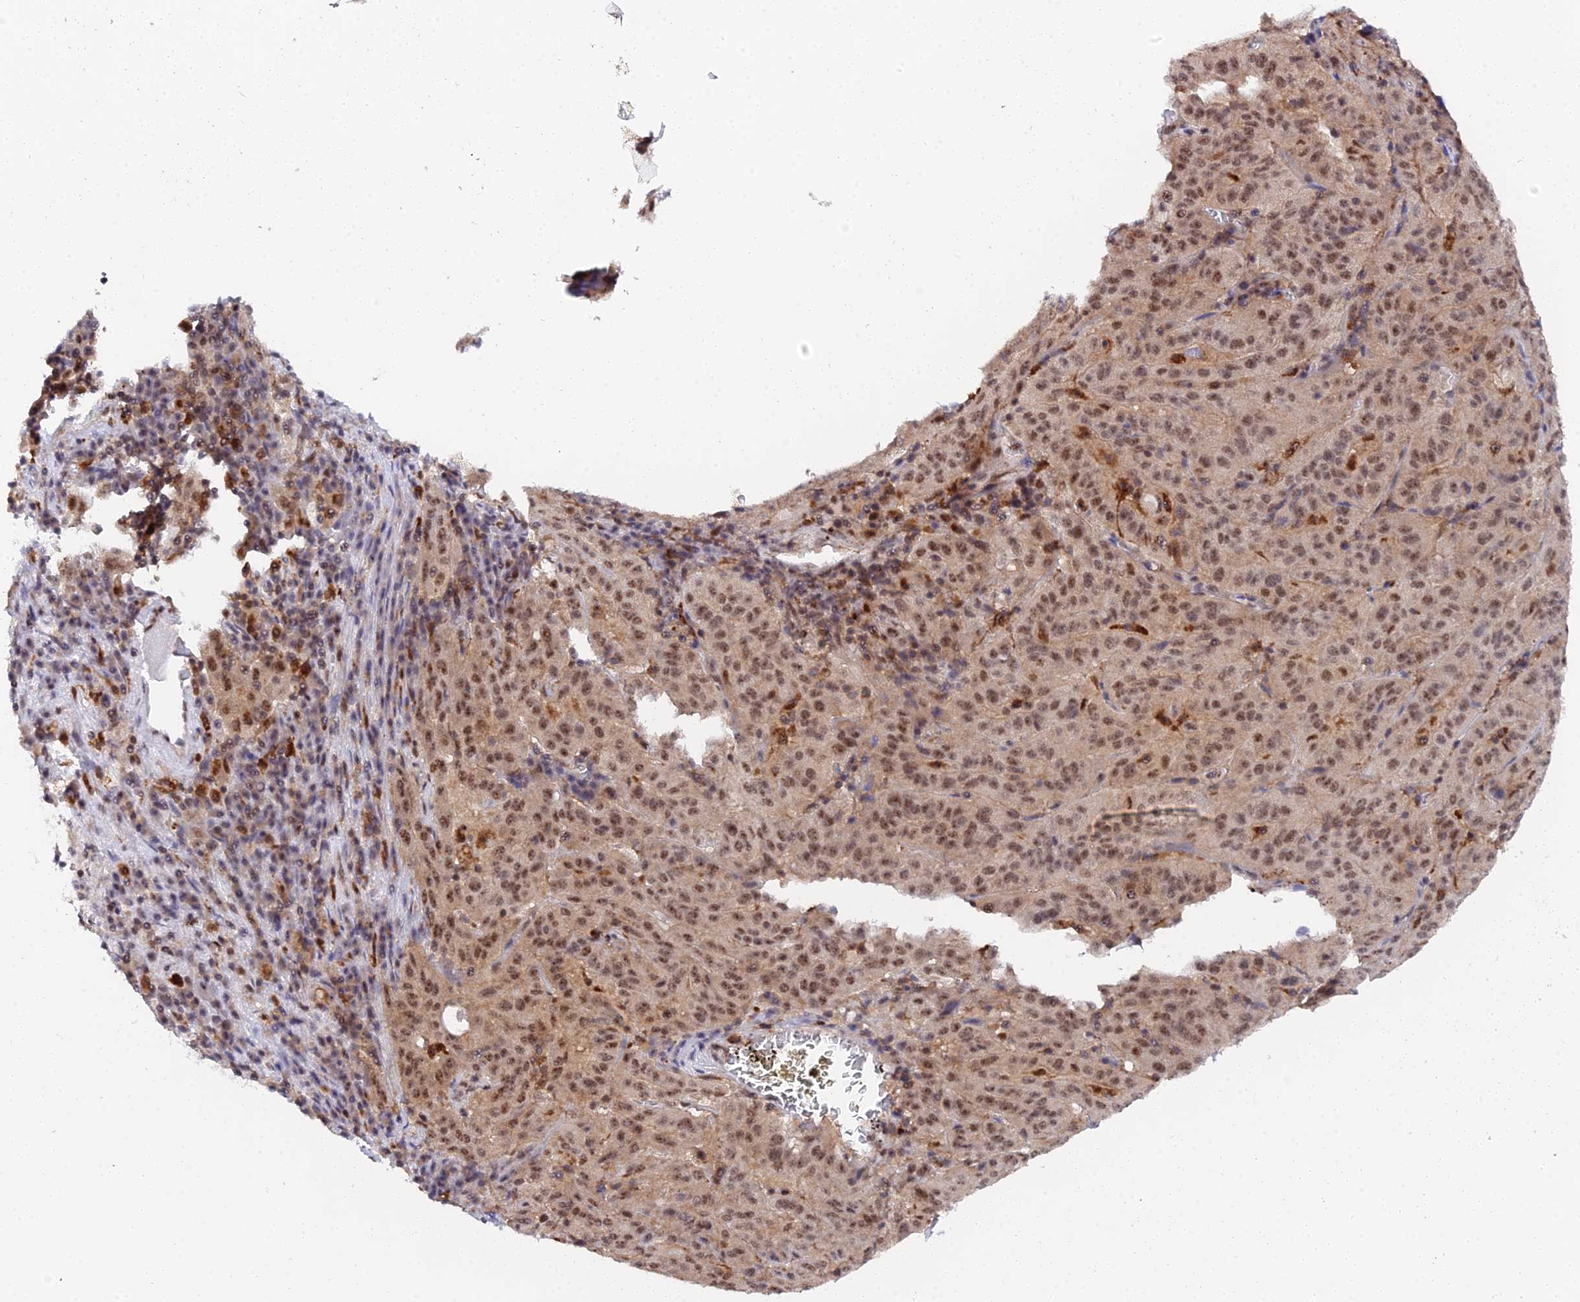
{"staining": {"intensity": "moderate", "quantity": ">75%", "location": "nuclear"}, "tissue": "pancreatic cancer", "cell_type": "Tumor cells", "image_type": "cancer", "snomed": [{"axis": "morphology", "description": "Adenocarcinoma, NOS"}, {"axis": "topography", "description": "Pancreas"}], "caption": "Human pancreatic adenocarcinoma stained for a protein (brown) displays moderate nuclear positive staining in about >75% of tumor cells.", "gene": "MAGOHB", "patient": {"sex": "male", "age": 63}}